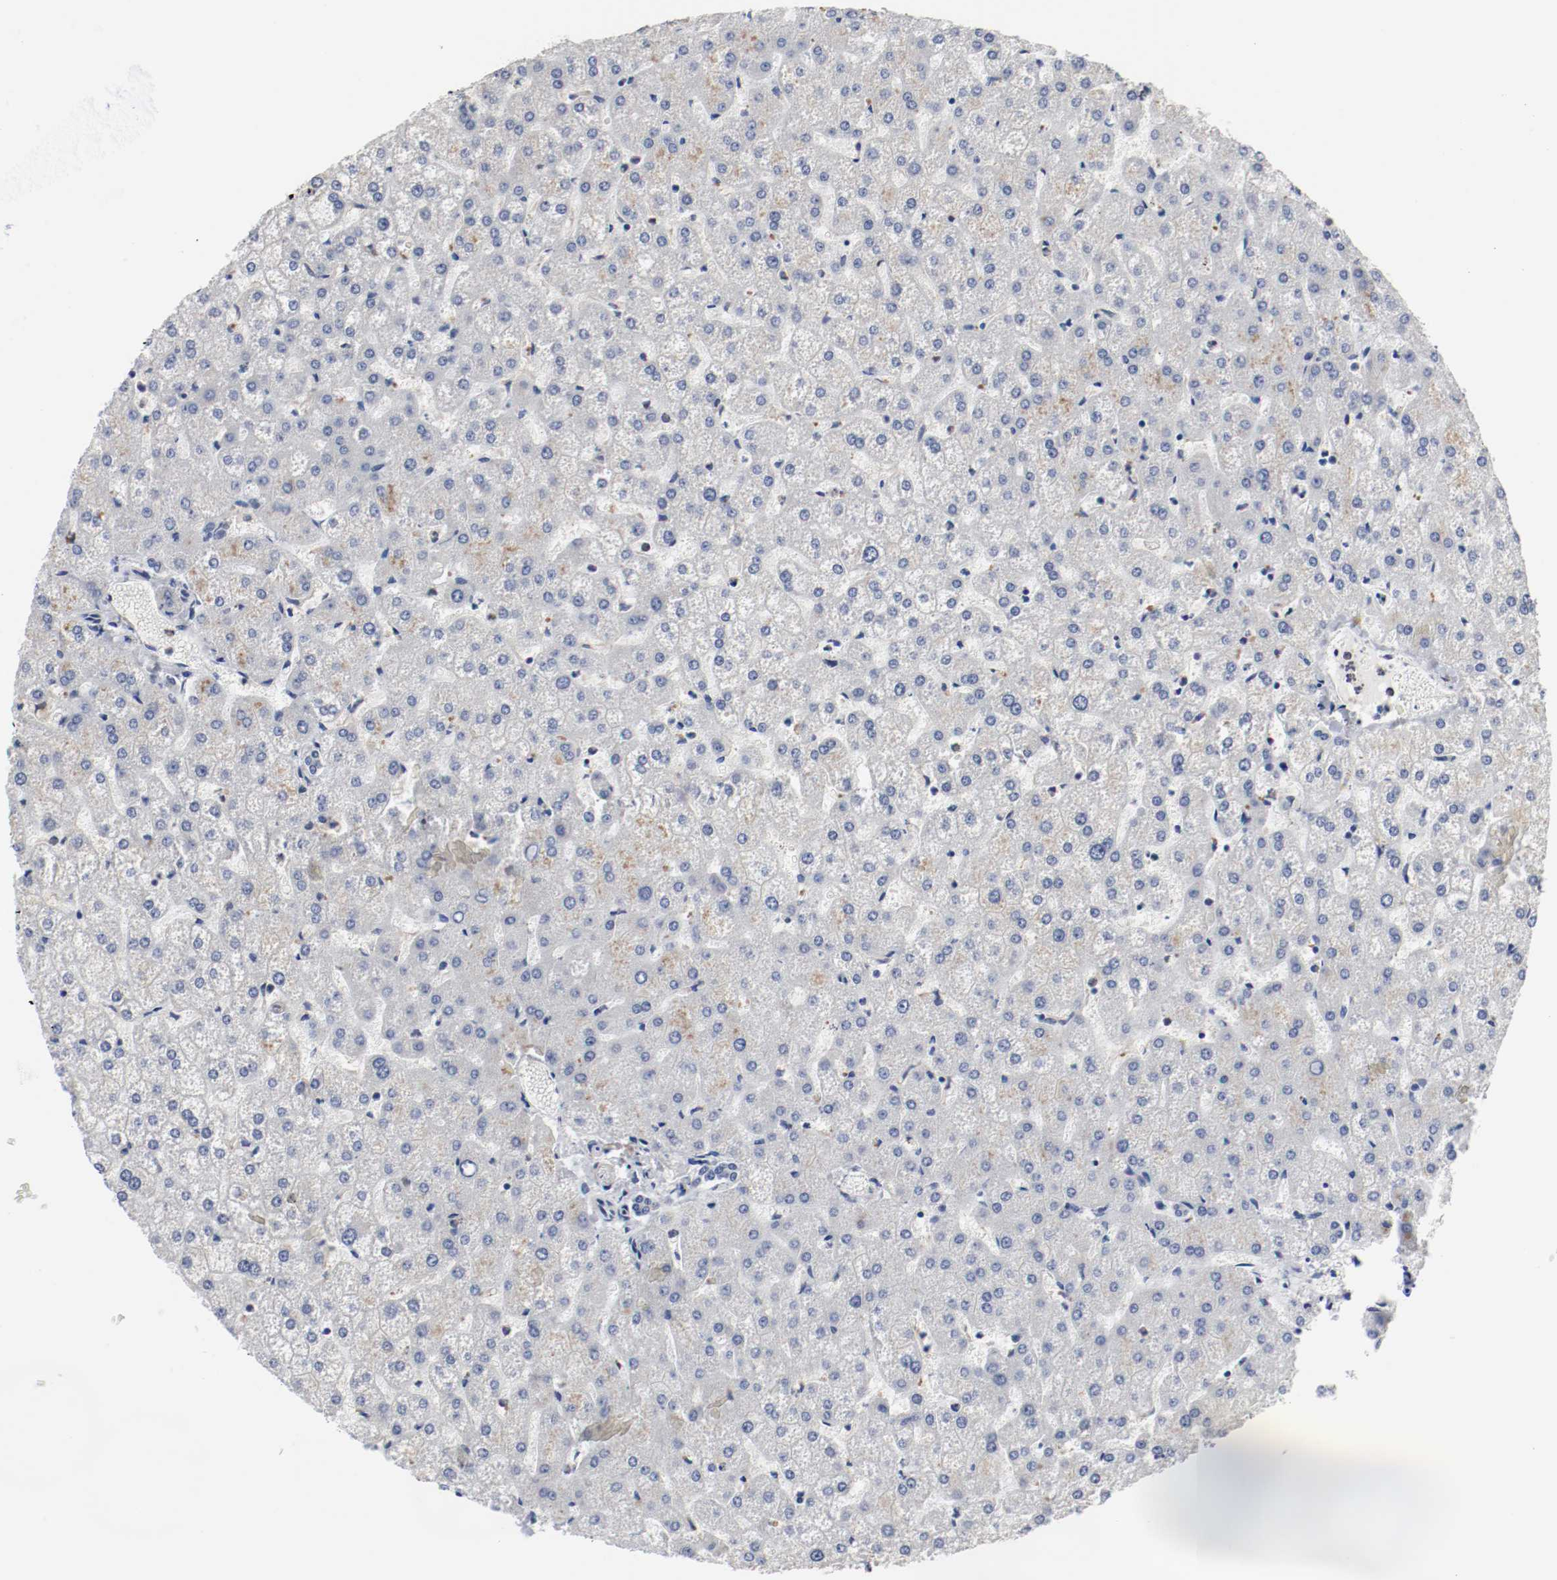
{"staining": {"intensity": "negative", "quantity": "none", "location": "none"}, "tissue": "liver", "cell_type": "Cholangiocytes", "image_type": "normal", "snomed": [{"axis": "morphology", "description": "Normal tissue, NOS"}, {"axis": "topography", "description": "Liver"}], "caption": "DAB (3,3'-diaminobenzidine) immunohistochemical staining of benign liver exhibits no significant staining in cholangiocytes. The staining was performed using DAB to visualize the protein expression in brown, while the nuclei were stained in blue with hematoxylin (Magnification: 20x).", "gene": "MCM6", "patient": {"sex": "female", "age": 32}}